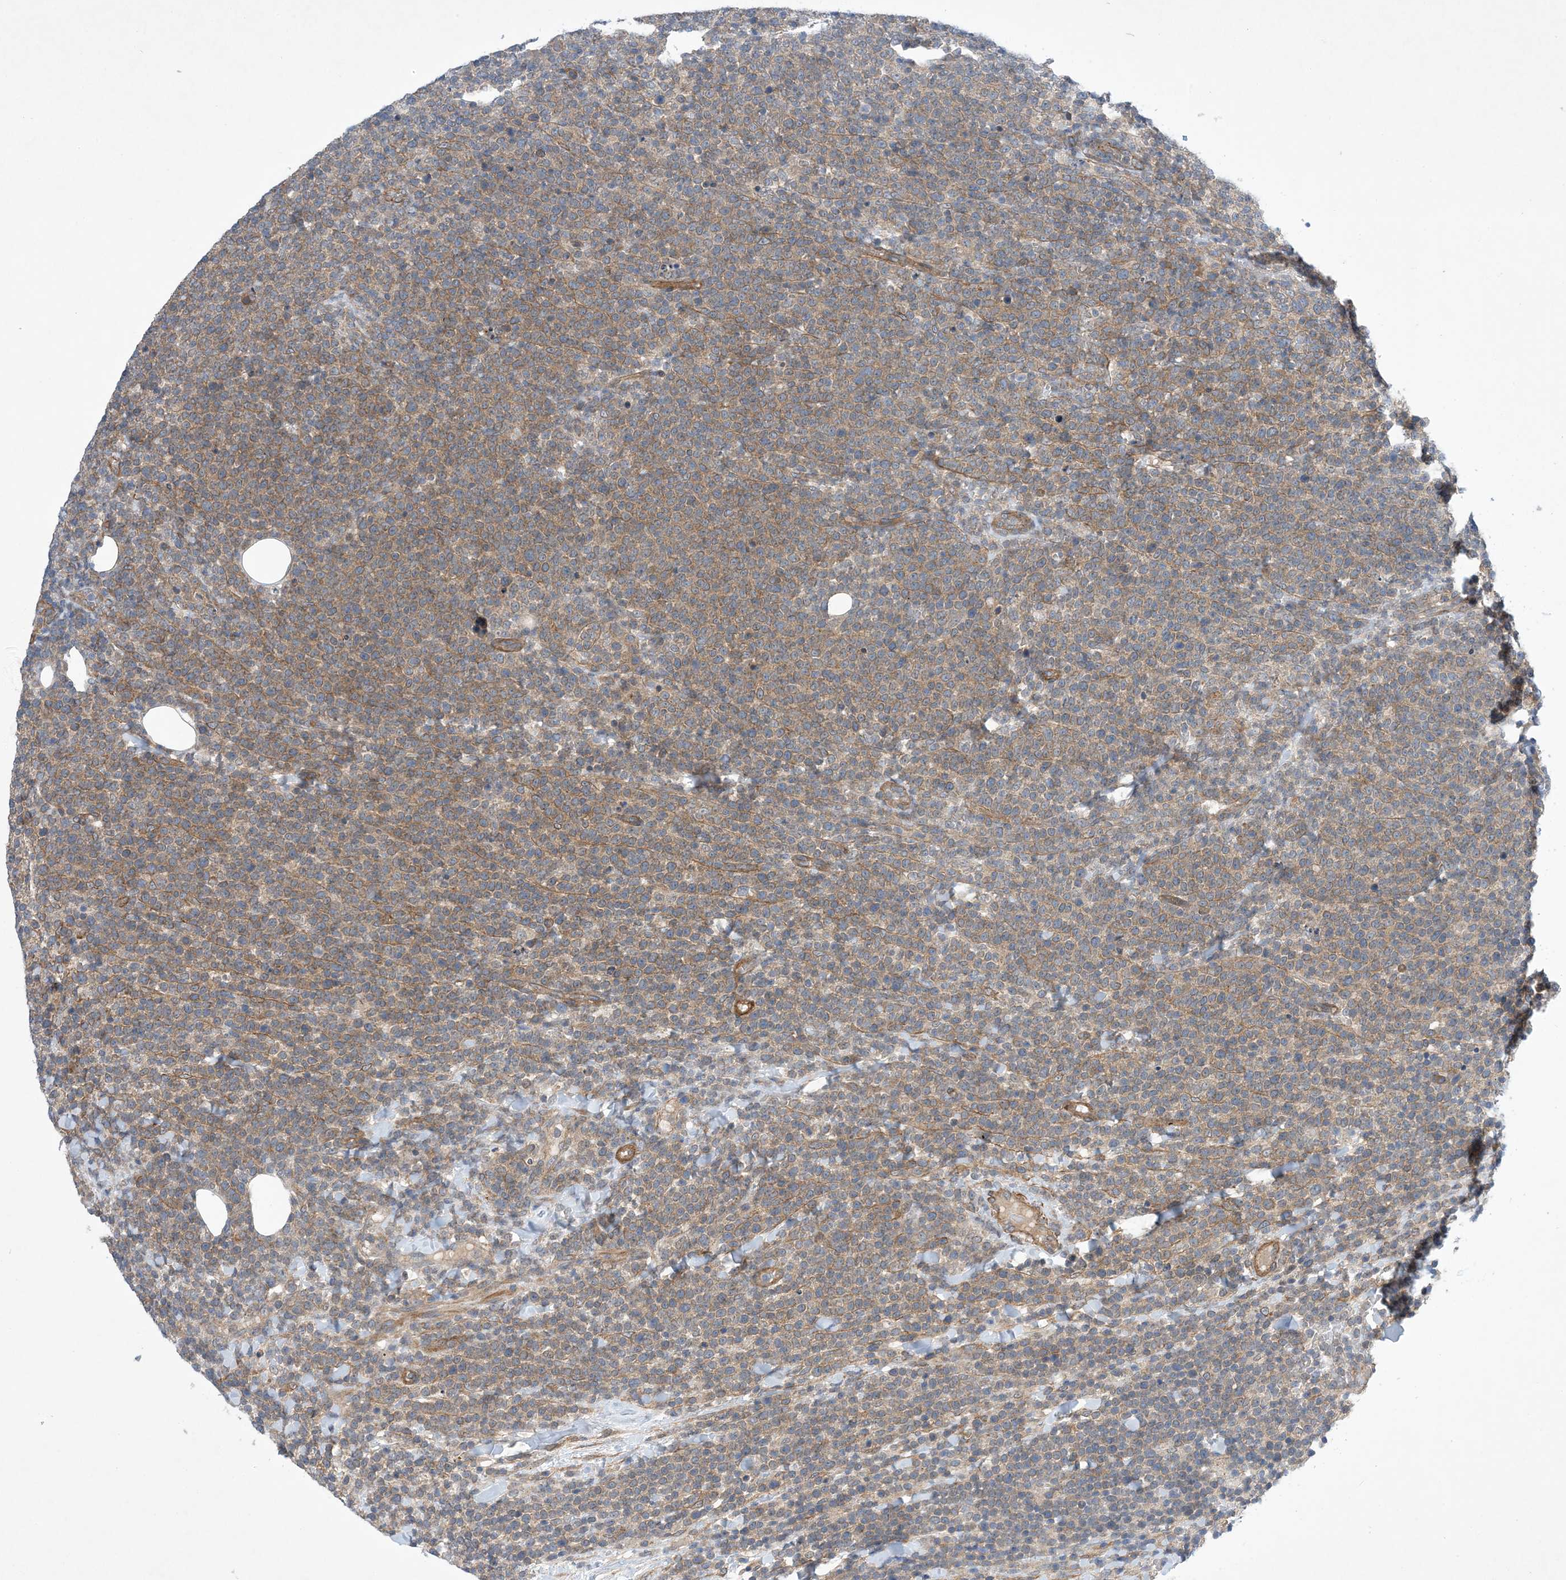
{"staining": {"intensity": "moderate", "quantity": ">75%", "location": "cytoplasmic/membranous"}, "tissue": "lymphoma", "cell_type": "Tumor cells", "image_type": "cancer", "snomed": [{"axis": "morphology", "description": "Malignant lymphoma, non-Hodgkin's type, High grade"}, {"axis": "topography", "description": "Lymph node"}], "caption": "About >75% of tumor cells in human high-grade malignant lymphoma, non-Hodgkin's type show moderate cytoplasmic/membranous protein staining as visualized by brown immunohistochemical staining.", "gene": "EHBP1", "patient": {"sex": "male", "age": 61}}